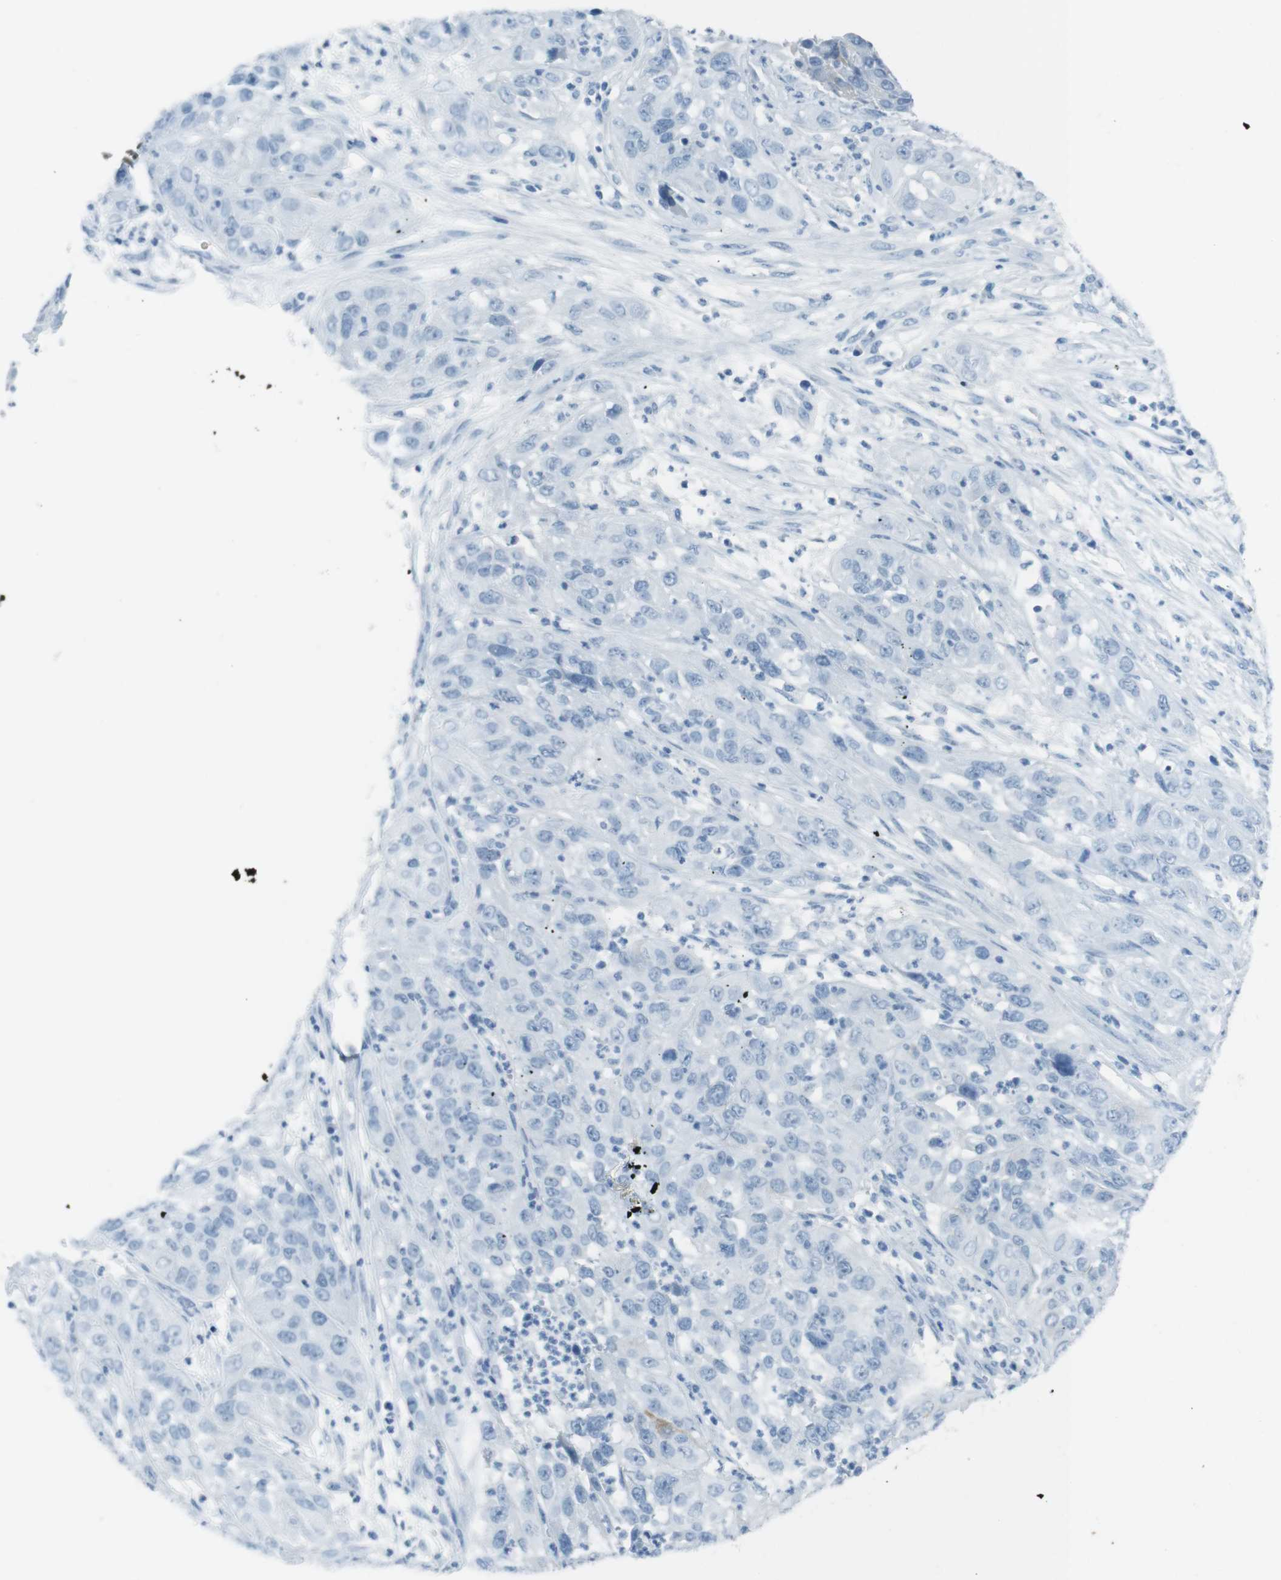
{"staining": {"intensity": "negative", "quantity": "none", "location": "none"}, "tissue": "cervical cancer", "cell_type": "Tumor cells", "image_type": "cancer", "snomed": [{"axis": "morphology", "description": "Squamous cell carcinoma, NOS"}, {"axis": "topography", "description": "Cervix"}], "caption": "DAB (3,3'-diaminobenzidine) immunohistochemical staining of cervical cancer shows no significant expression in tumor cells.", "gene": "TMEM207", "patient": {"sex": "female", "age": 32}}